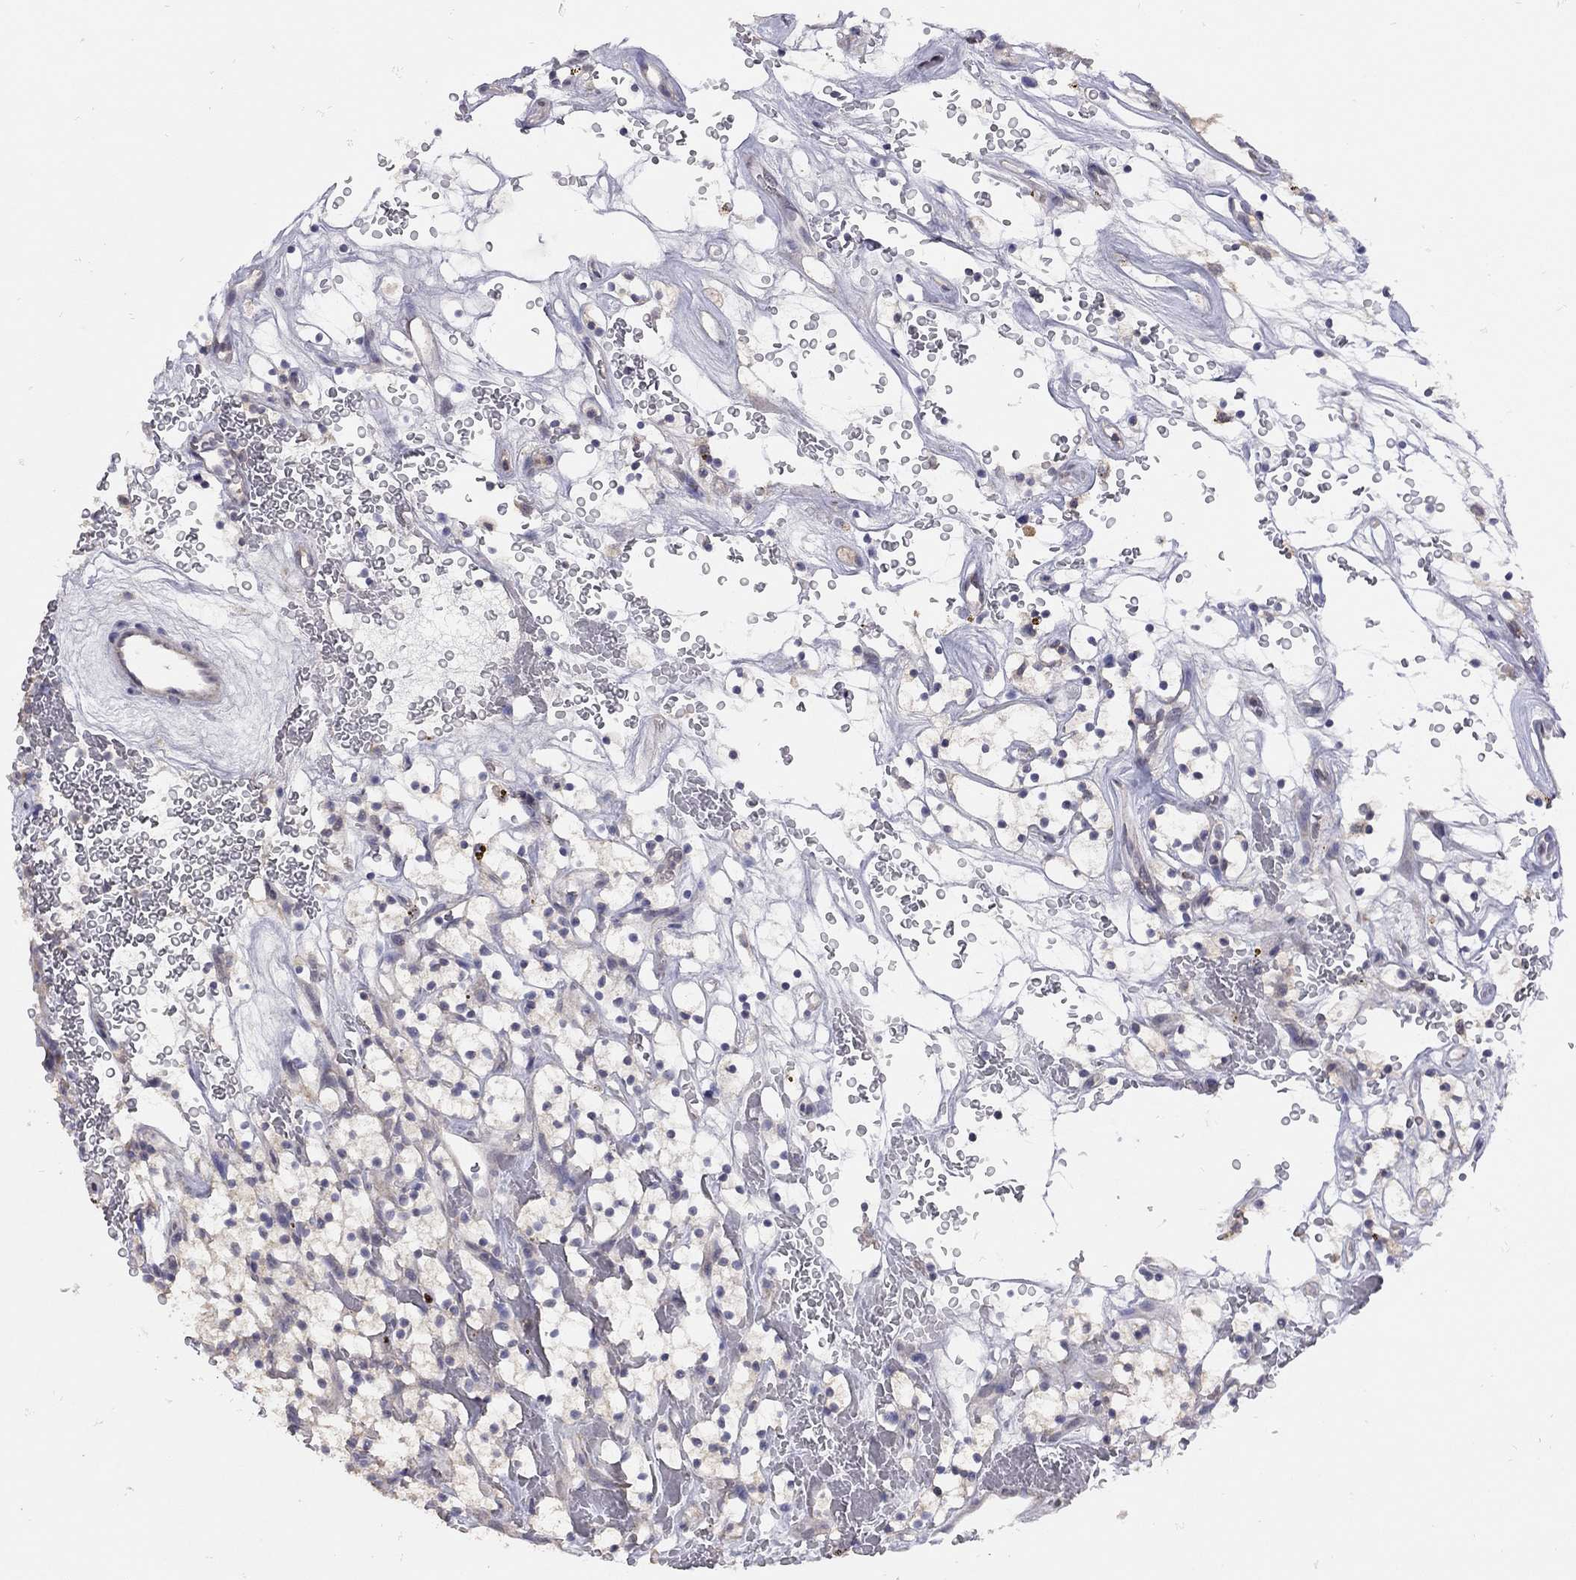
{"staining": {"intensity": "weak", "quantity": "<25%", "location": "cytoplasmic/membranous"}, "tissue": "renal cancer", "cell_type": "Tumor cells", "image_type": "cancer", "snomed": [{"axis": "morphology", "description": "Adenocarcinoma, NOS"}, {"axis": "topography", "description": "Kidney"}], "caption": "An image of renal cancer (adenocarcinoma) stained for a protein demonstrates no brown staining in tumor cells.", "gene": "RTP5", "patient": {"sex": "female", "age": 64}}